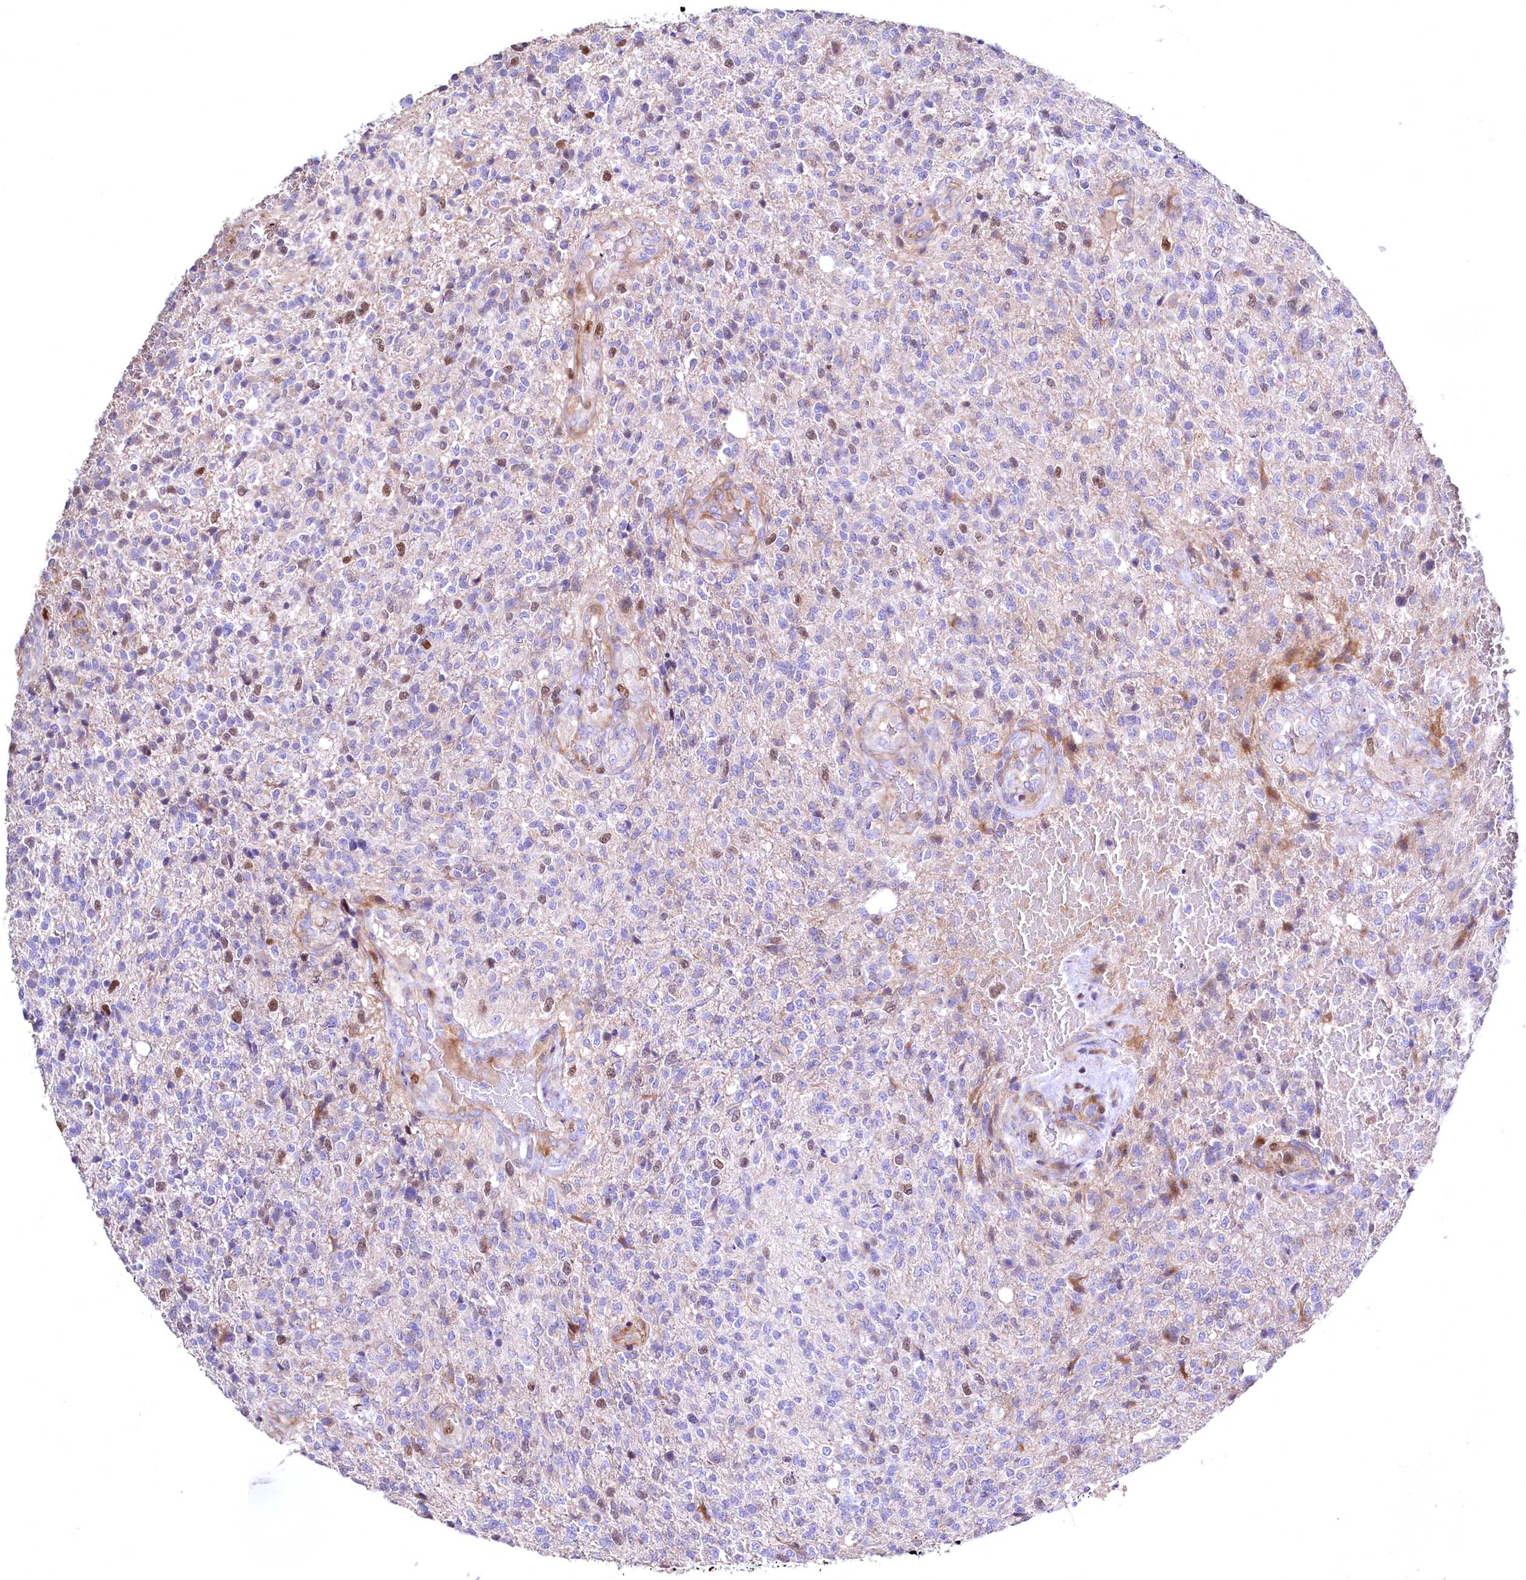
{"staining": {"intensity": "negative", "quantity": "none", "location": "none"}, "tissue": "glioma", "cell_type": "Tumor cells", "image_type": "cancer", "snomed": [{"axis": "morphology", "description": "Glioma, malignant, High grade"}, {"axis": "topography", "description": "Brain"}], "caption": "Human high-grade glioma (malignant) stained for a protein using immunohistochemistry (IHC) exhibits no staining in tumor cells.", "gene": "WNT8A", "patient": {"sex": "male", "age": 56}}